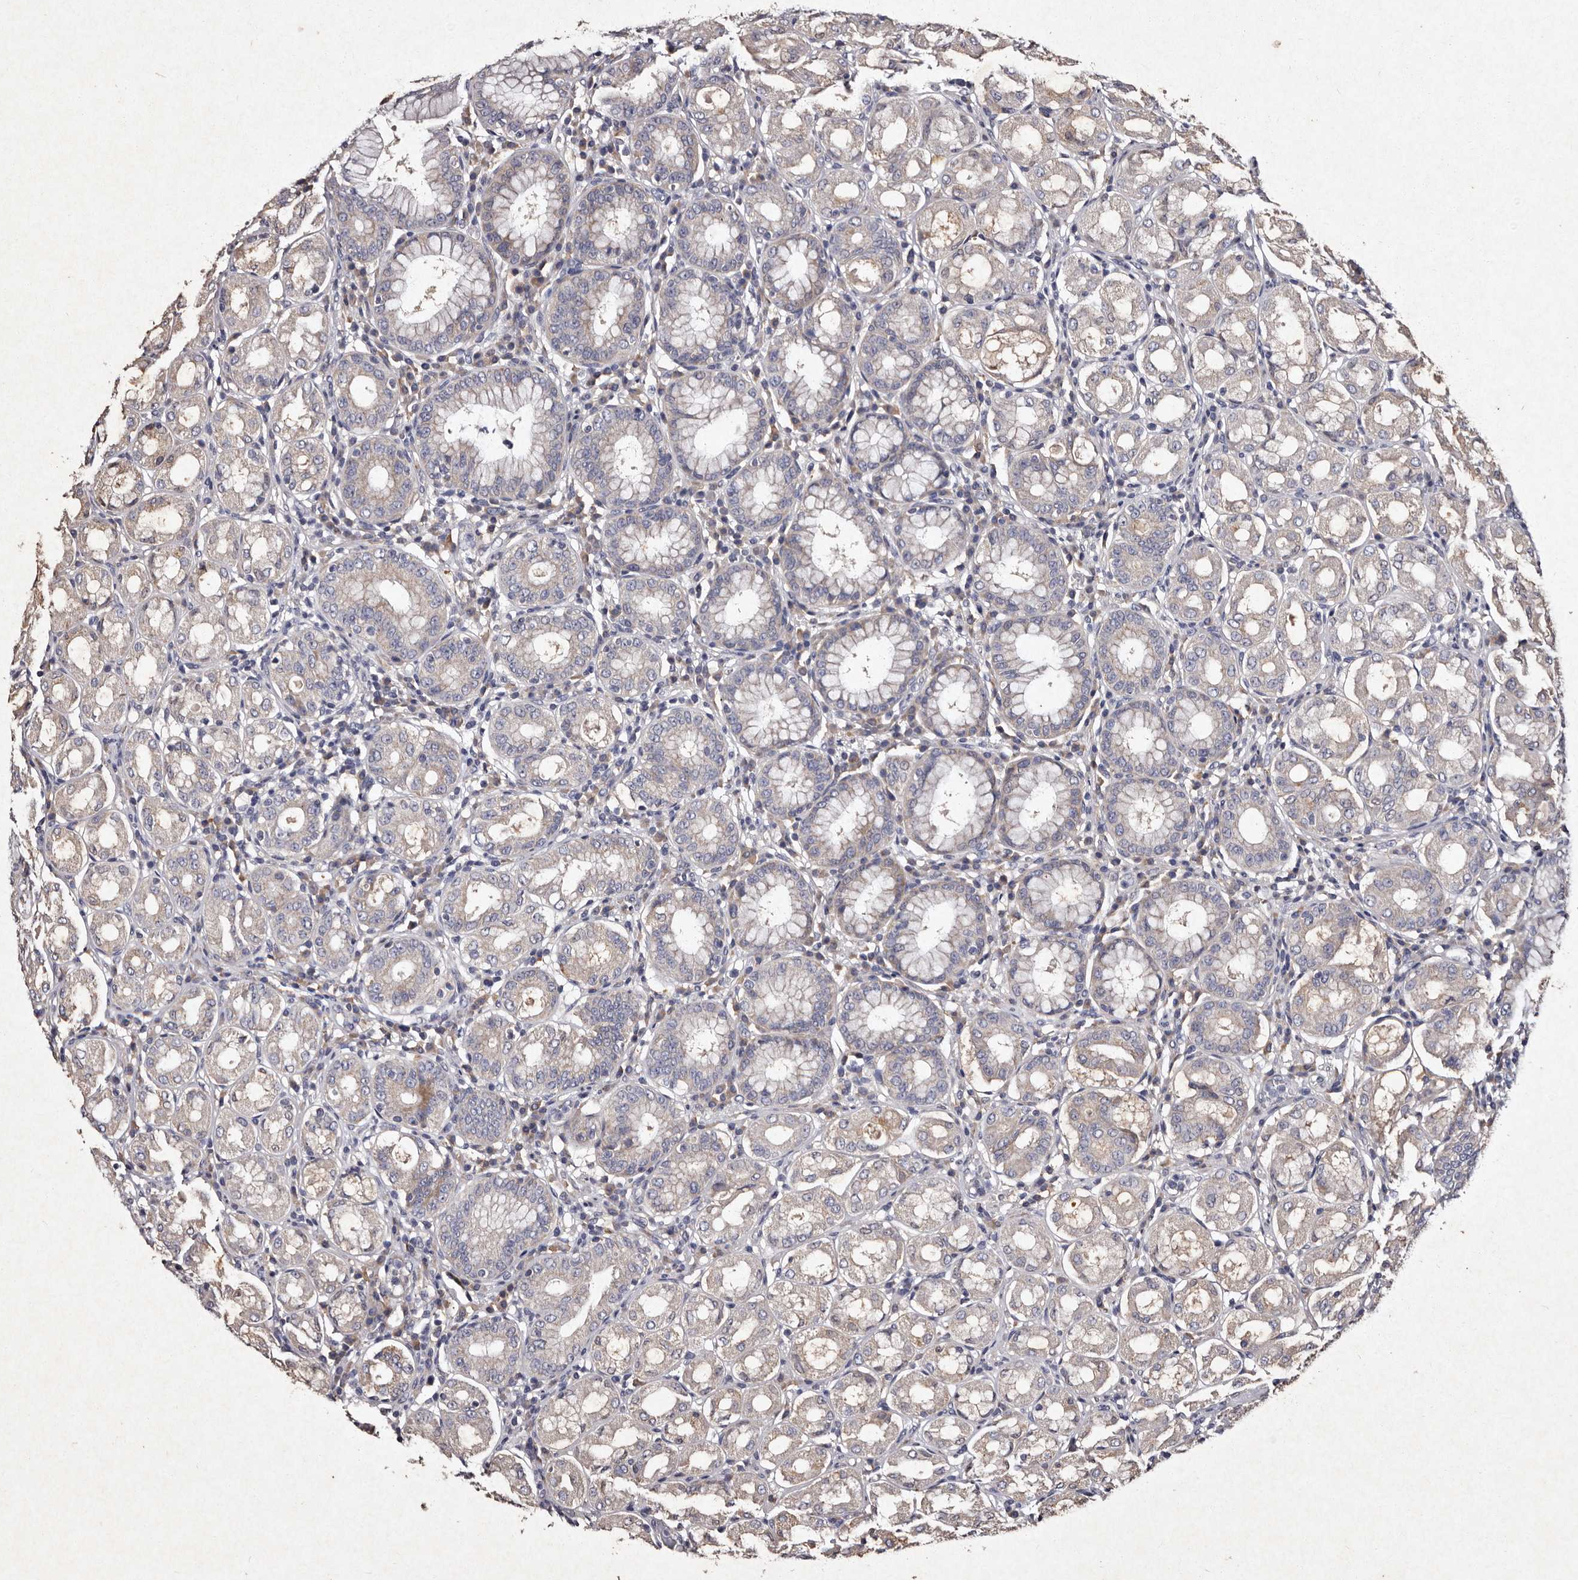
{"staining": {"intensity": "moderate", "quantity": "<25%", "location": "cytoplasmic/membranous"}, "tissue": "stomach", "cell_type": "Glandular cells", "image_type": "normal", "snomed": [{"axis": "morphology", "description": "Normal tissue, NOS"}, {"axis": "topography", "description": "Stomach"}, {"axis": "topography", "description": "Stomach, lower"}], "caption": "Immunohistochemistry (IHC) image of unremarkable stomach: stomach stained using IHC shows low levels of moderate protein expression localized specifically in the cytoplasmic/membranous of glandular cells, appearing as a cytoplasmic/membranous brown color.", "gene": "TFB1M", "patient": {"sex": "female", "age": 56}}